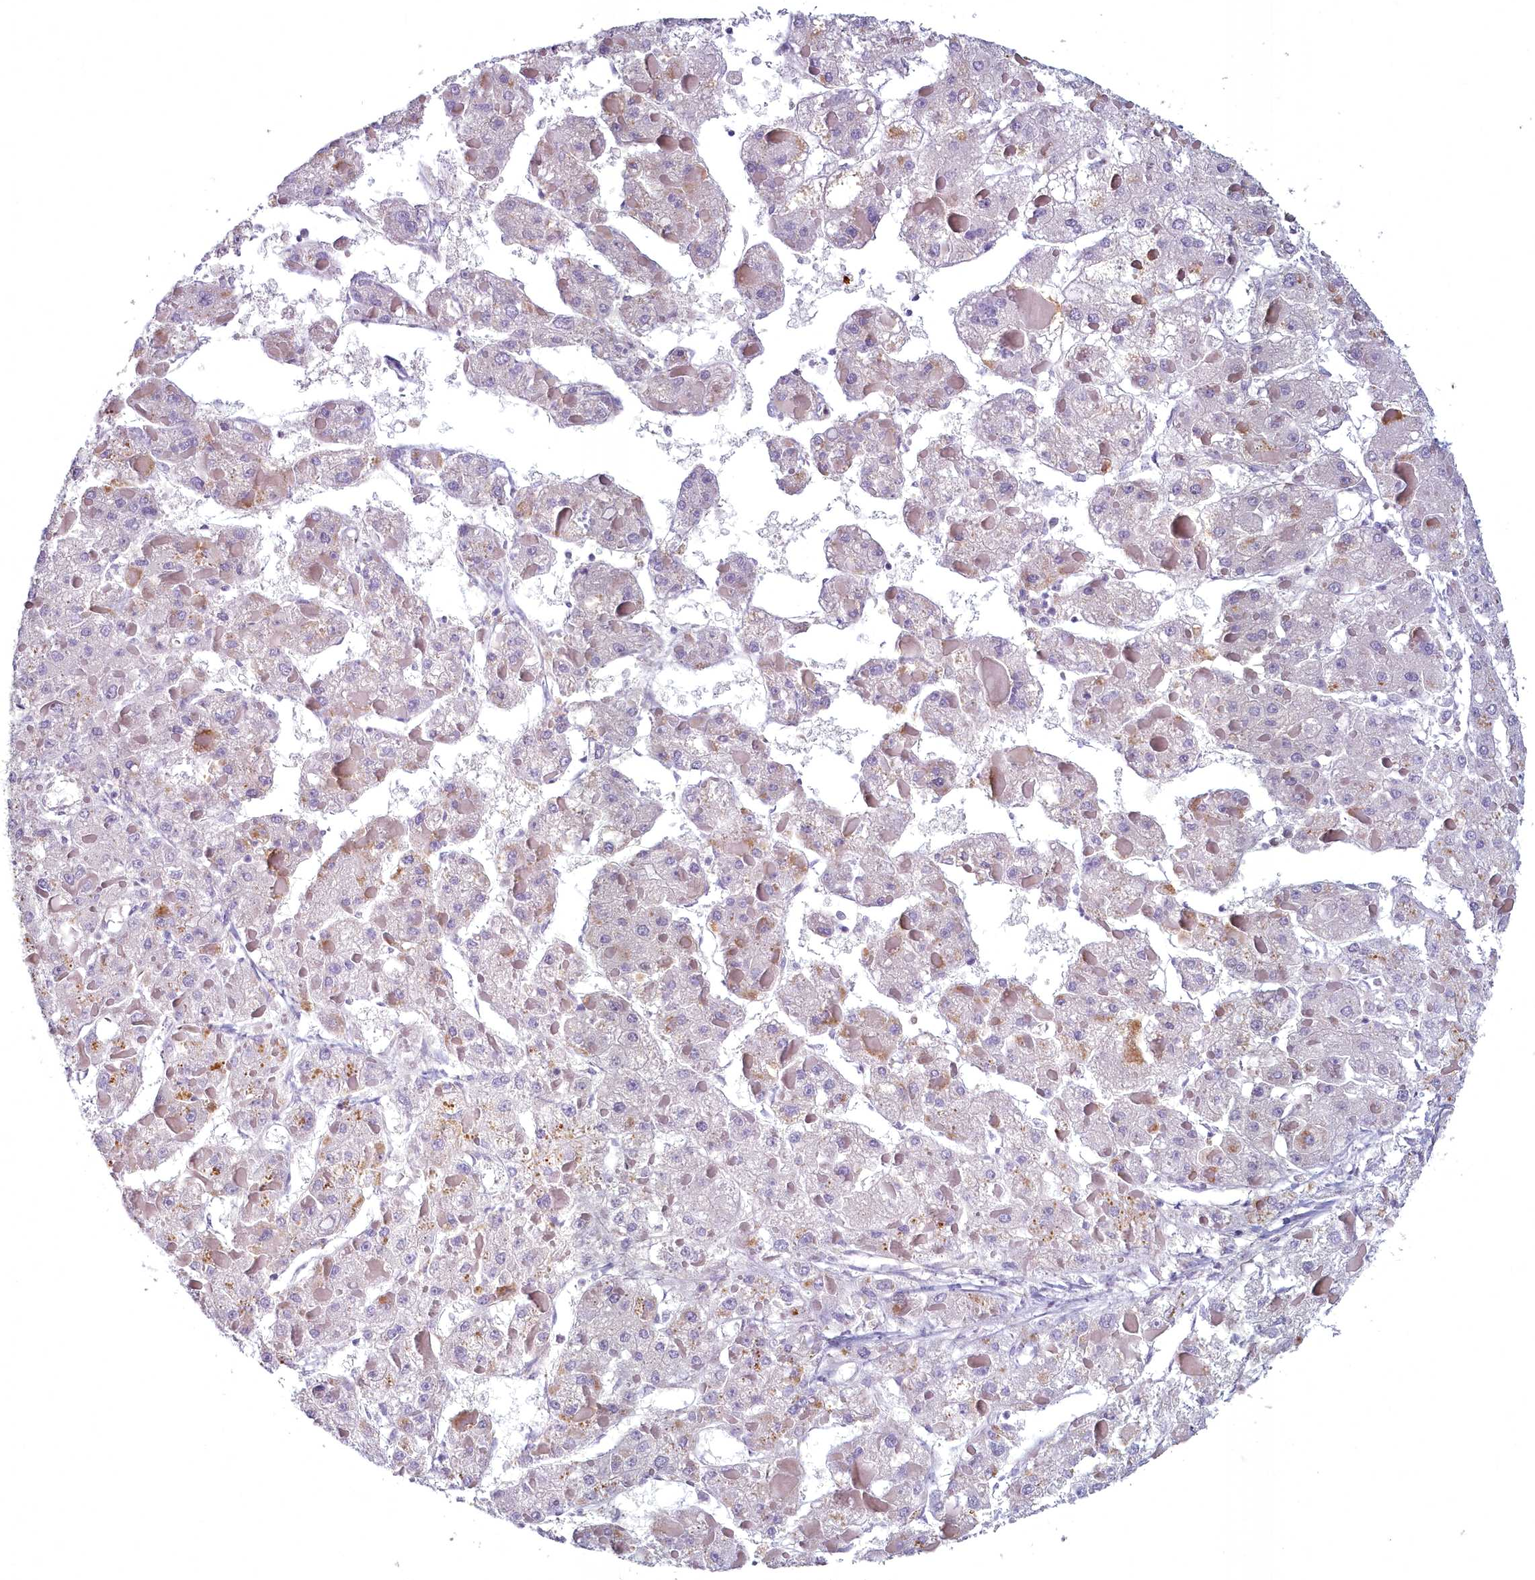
{"staining": {"intensity": "negative", "quantity": "none", "location": "none"}, "tissue": "liver cancer", "cell_type": "Tumor cells", "image_type": "cancer", "snomed": [{"axis": "morphology", "description": "Carcinoma, Hepatocellular, NOS"}, {"axis": "topography", "description": "Liver"}], "caption": "Liver cancer (hepatocellular carcinoma) was stained to show a protein in brown. There is no significant positivity in tumor cells.", "gene": "ARL15", "patient": {"sex": "female", "age": 73}}